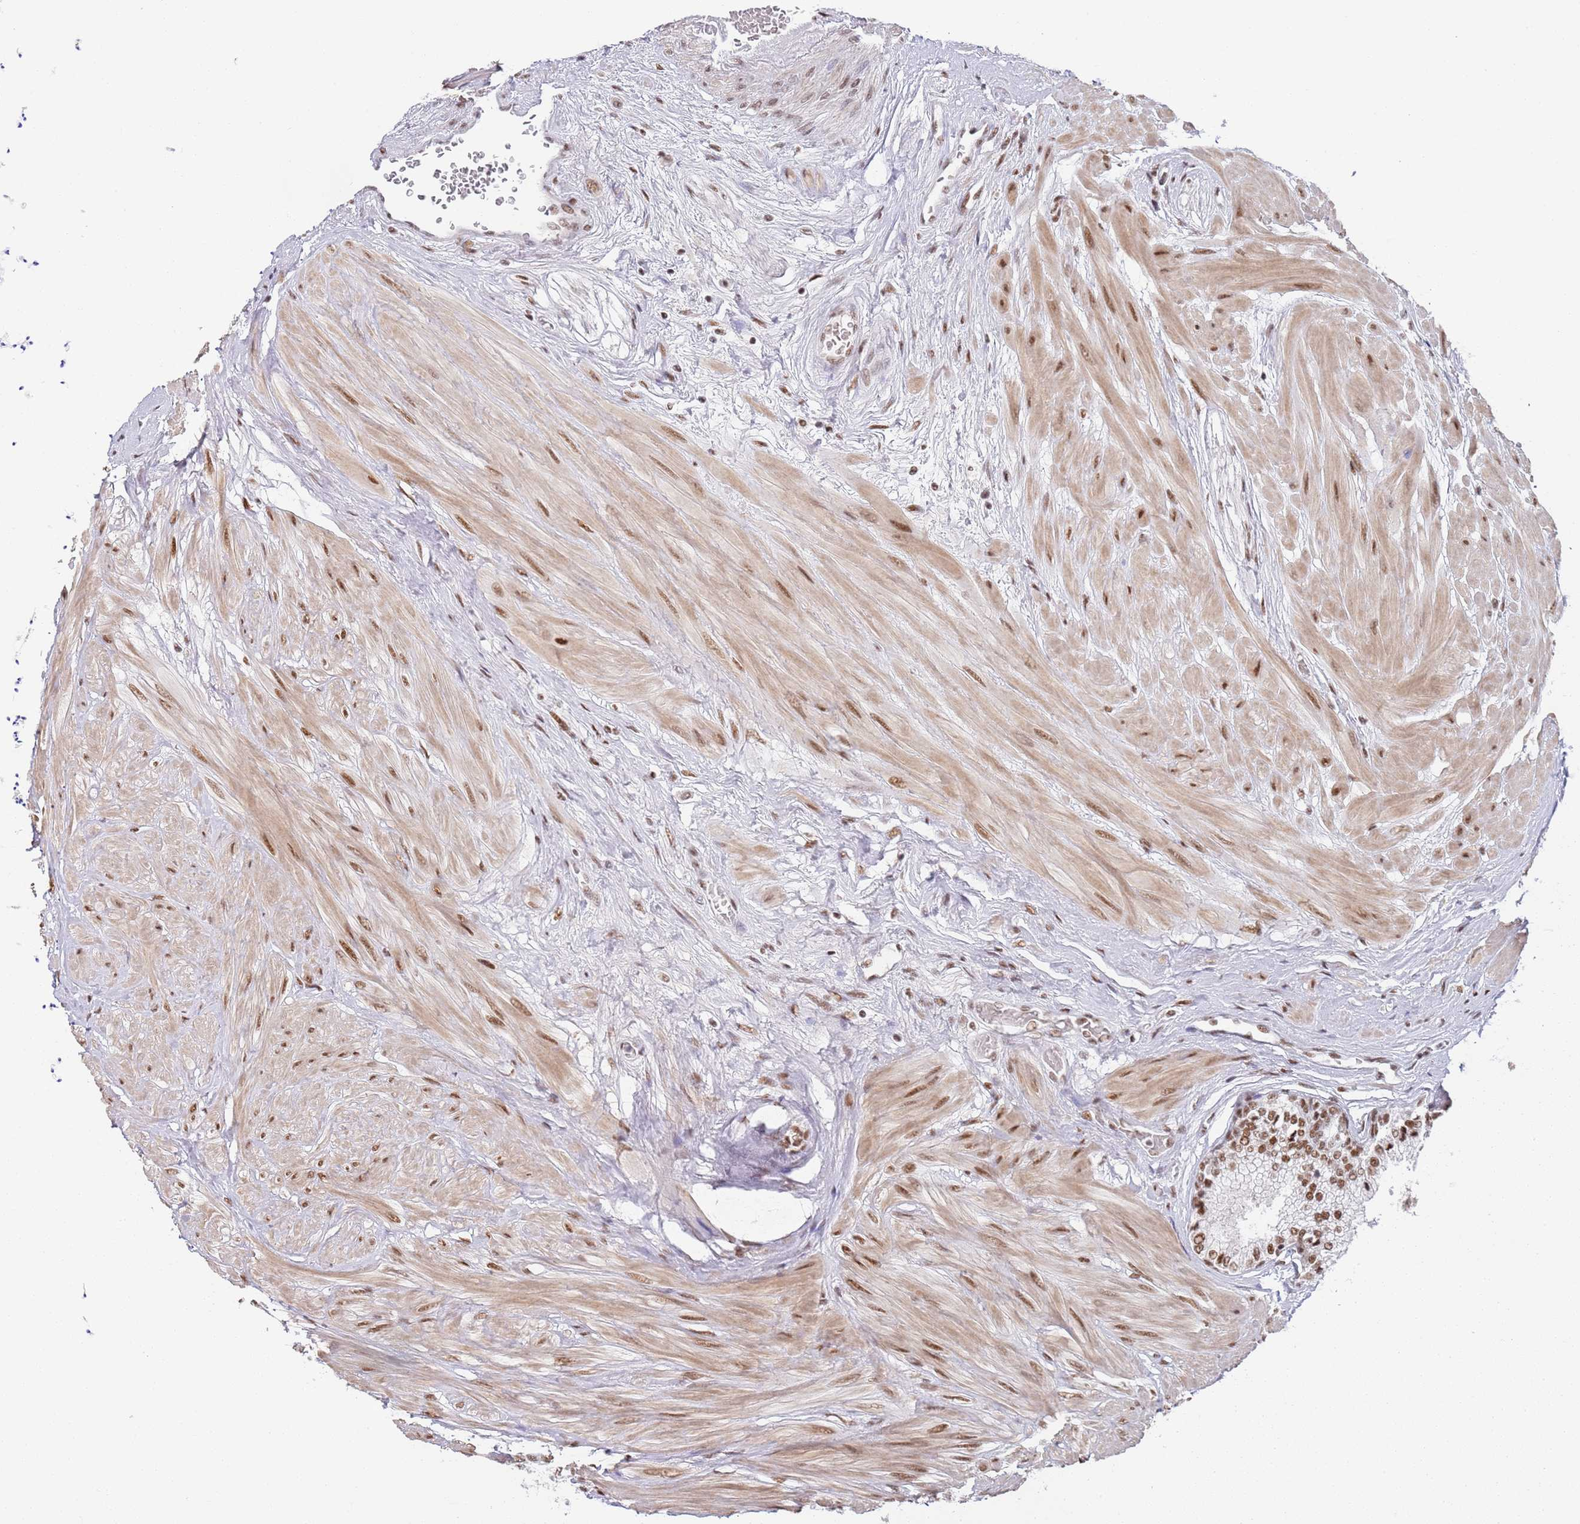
{"staining": {"intensity": "moderate", "quantity": ">75%", "location": "nuclear"}, "tissue": "prostate", "cell_type": "Glandular cells", "image_type": "normal", "snomed": [{"axis": "morphology", "description": "Normal tissue, NOS"}, {"axis": "topography", "description": "Prostate"}], "caption": "Protein staining of normal prostate demonstrates moderate nuclear expression in approximately >75% of glandular cells. Using DAB (3,3'-diaminobenzidine) (brown) and hematoxylin (blue) stains, captured at high magnification using brightfield microscopy.", "gene": "AKAP8L", "patient": {"sex": "male", "age": 48}}